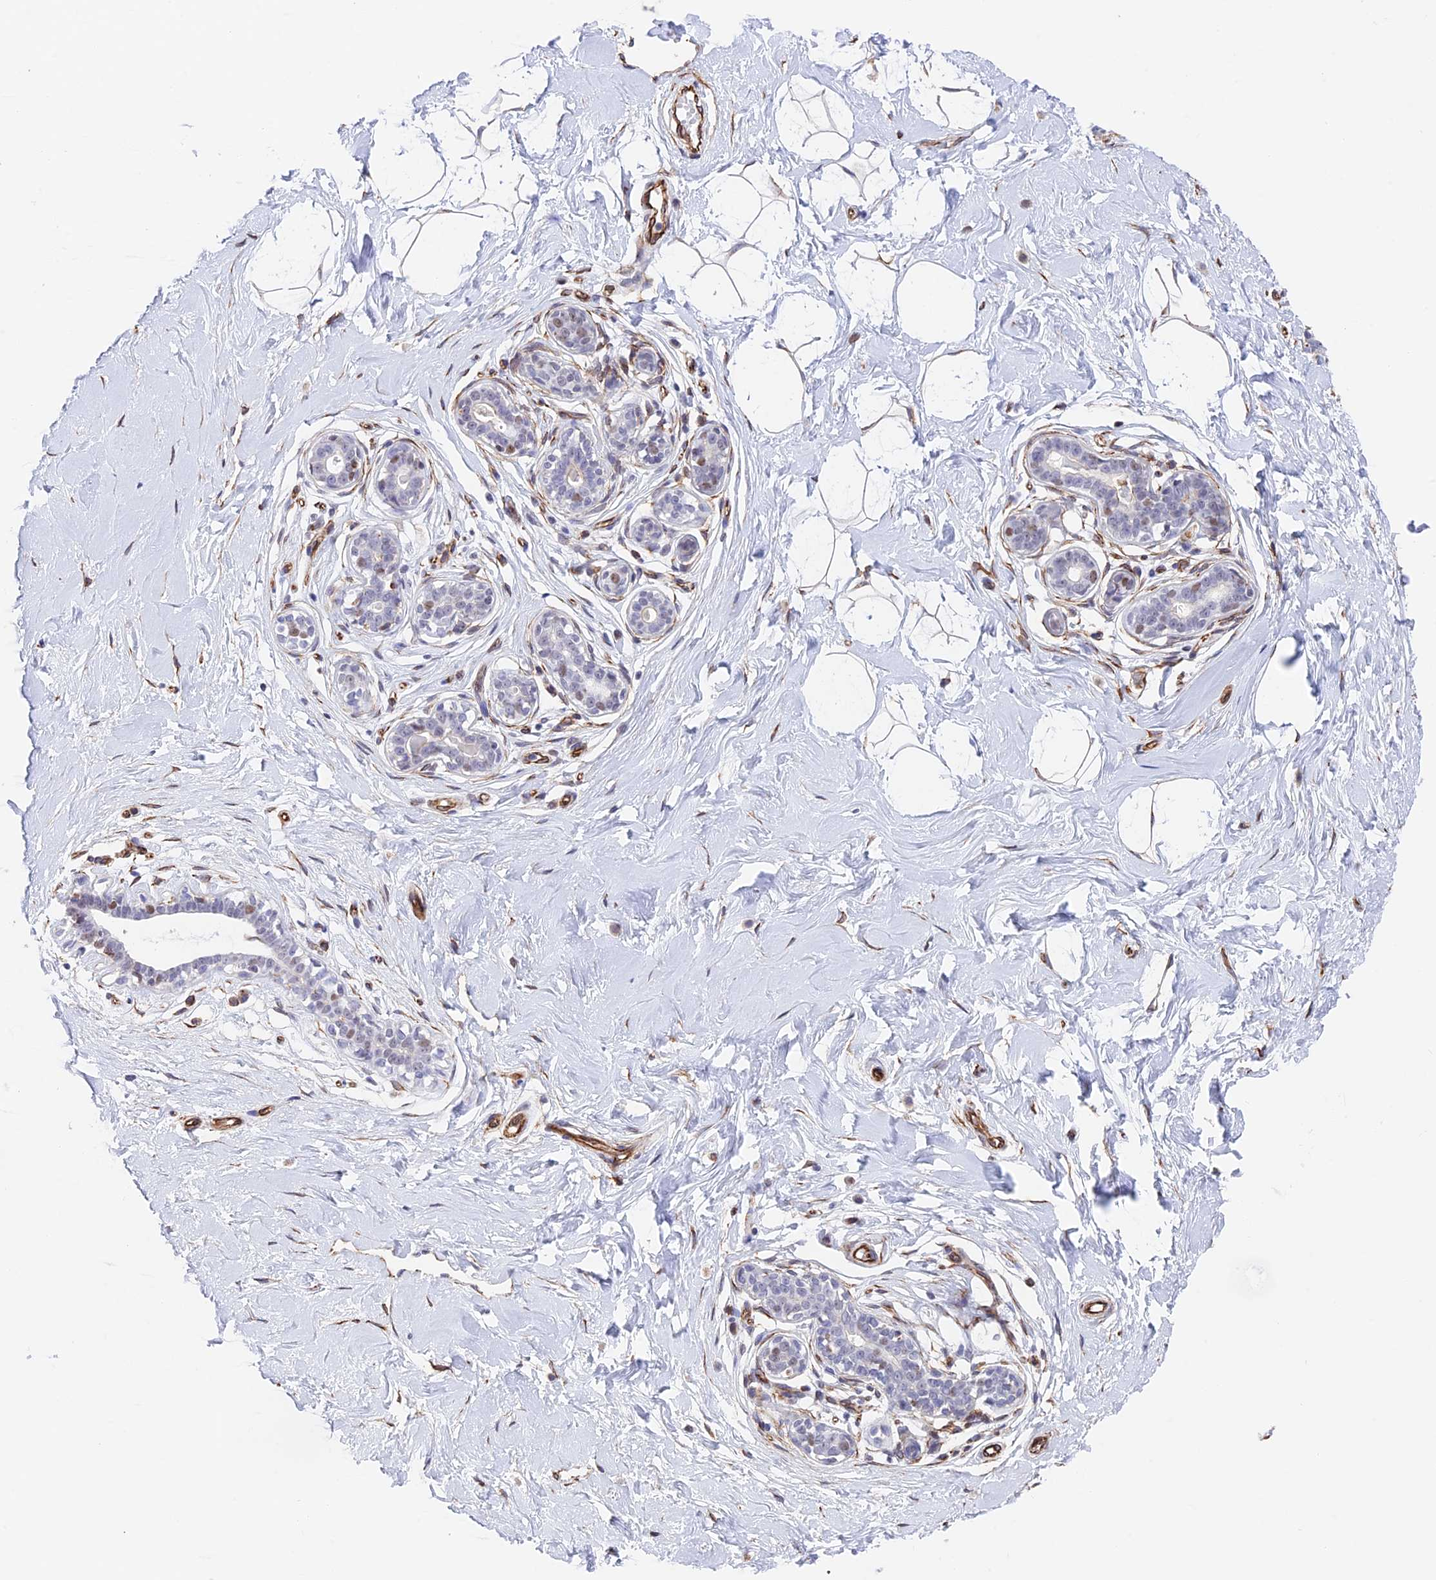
{"staining": {"intensity": "negative", "quantity": "none", "location": "none"}, "tissue": "breast", "cell_type": "Adipocytes", "image_type": "normal", "snomed": [{"axis": "morphology", "description": "Normal tissue, NOS"}, {"axis": "morphology", "description": "Adenoma, NOS"}, {"axis": "topography", "description": "Breast"}], "caption": "High power microscopy image of an immunohistochemistry (IHC) photomicrograph of normal breast, revealing no significant expression in adipocytes. The staining was performed using DAB (3,3'-diaminobenzidine) to visualize the protein expression in brown, while the nuclei were stained in blue with hematoxylin (Magnification: 20x).", "gene": "ZNF652", "patient": {"sex": "female", "age": 23}}